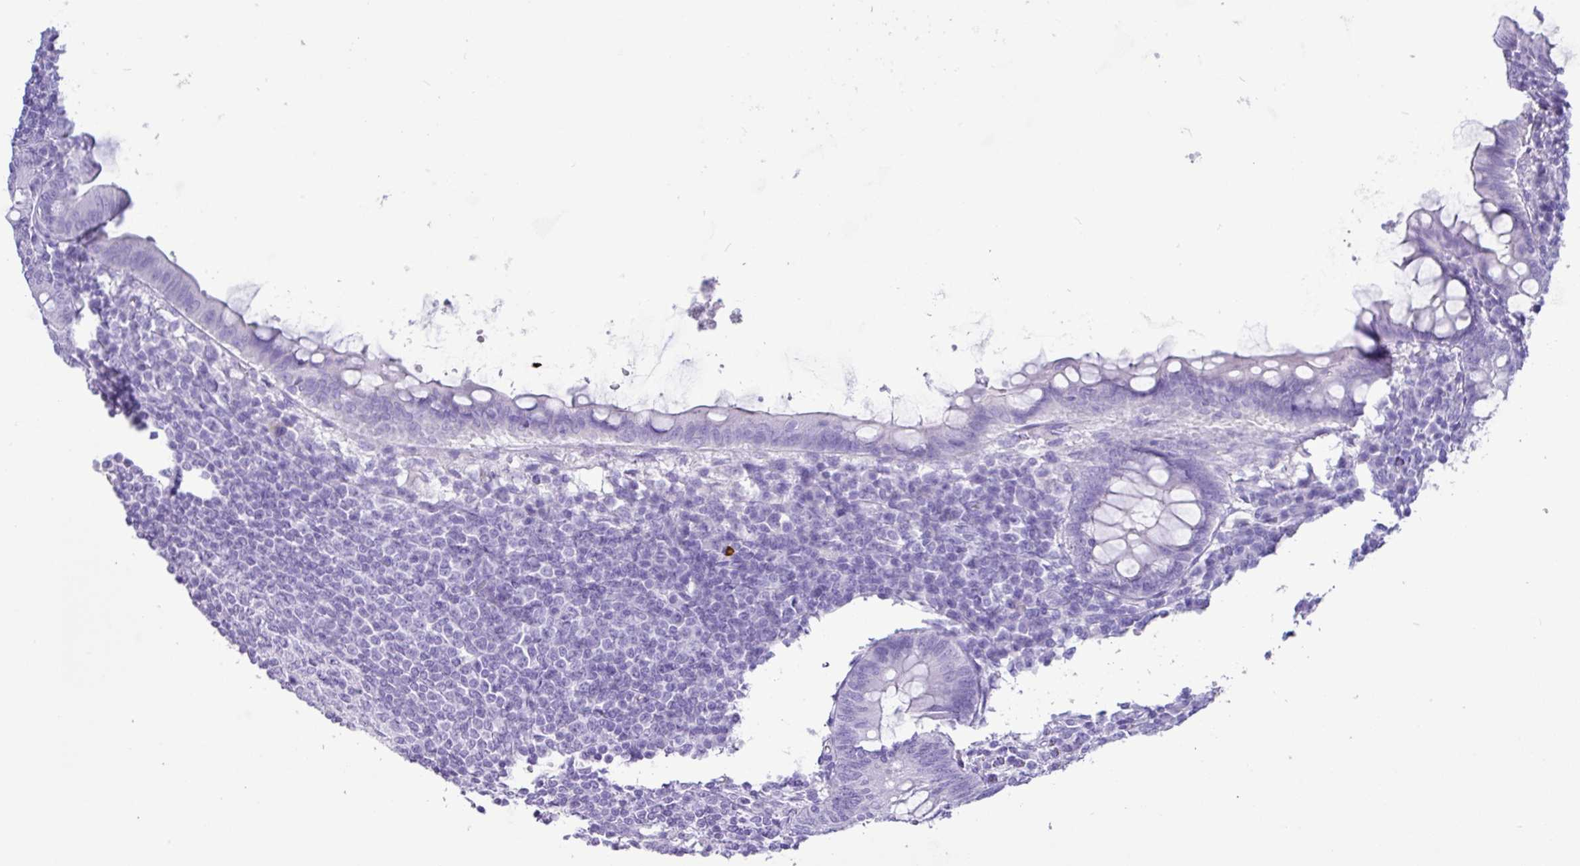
{"staining": {"intensity": "negative", "quantity": "none", "location": "none"}, "tissue": "appendix", "cell_type": "Glandular cells", "image_type": "normal", "snomed": [{"axis": "morphology", "description": "Normal tissue, NOS"}, {"axis": "topography", "description": "Appendix"}], "caption": "An IHC micrograph of benign appendix is shown. There is no staining in glandular cells of appendix.", "gene": "CKMT2", "patient": {"sex": "male", "age": 83}}